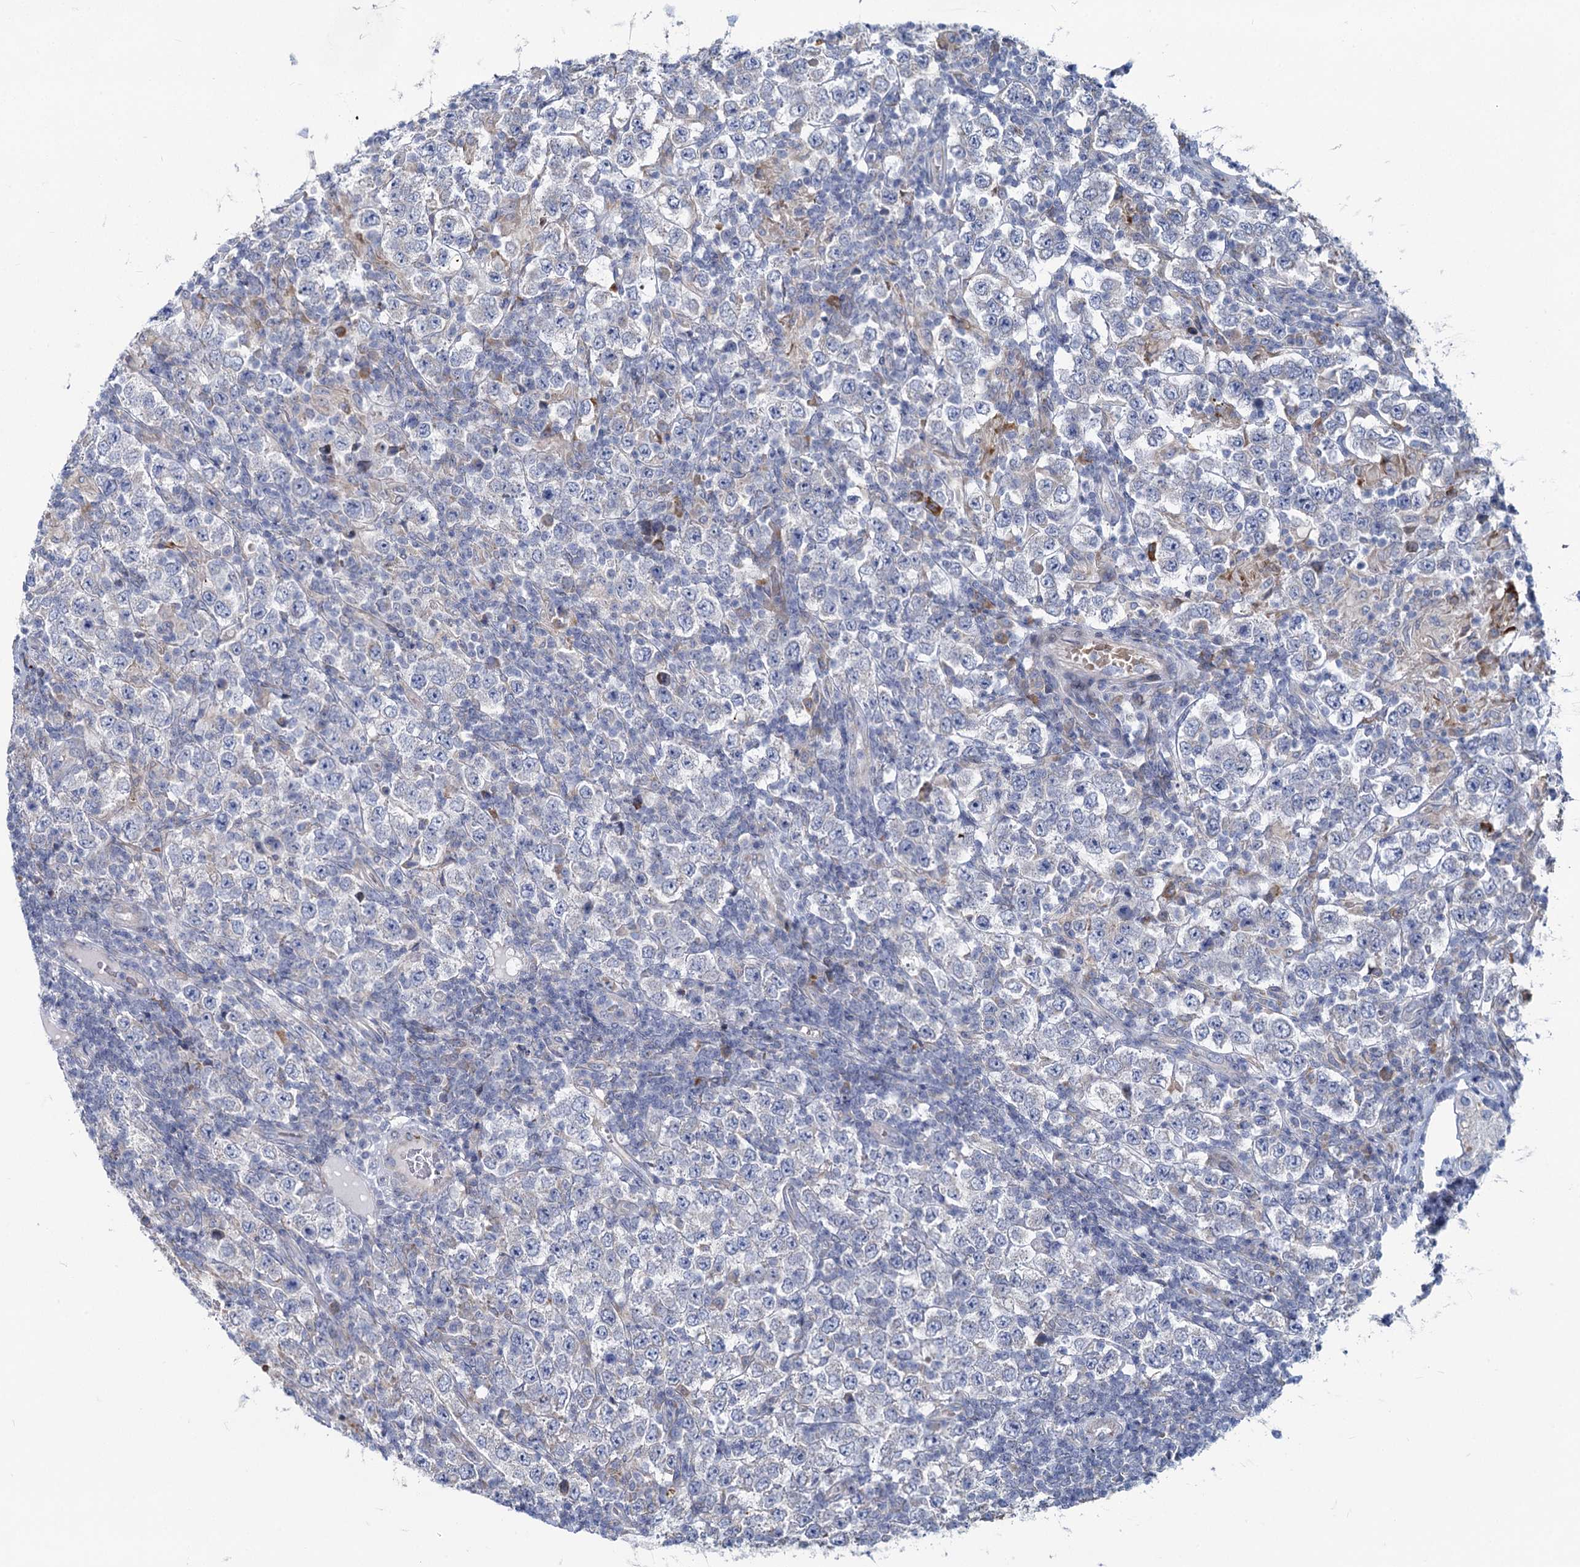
{"staining": {"intensity": "negative", "quantity": "none", "location": "none"}, "tissue": "testis cancer", "cell_type": "Tumor cells", "image_type": "cancer", "snomed": [{"axis": "morphology", "description": "Normal tissue, NOS"}, {"axis": "morphology", "description": "Urothelial carcinoma, High grade"}, {"axis": "morphology", "description": "Seminoma, NOS"}, {"axis": "morphology", "description": "Carcinoma, Embryonal, NOS"}, {"axis": "topography", "description": "Urinary bladder"}, {"axis": "topography", "description": "Testis"}], "caption": "Immunohistochemistry (IHC) micrograph of neoplastic tissue: testis cancer (embryonal carcinoma) stained with DAB (3,3'-diaminobenzidine) demonstrates no significant protein positivity in tumor cells.", "gene": "PRSS35", "patient": {"sex": "male", "age": 41}}